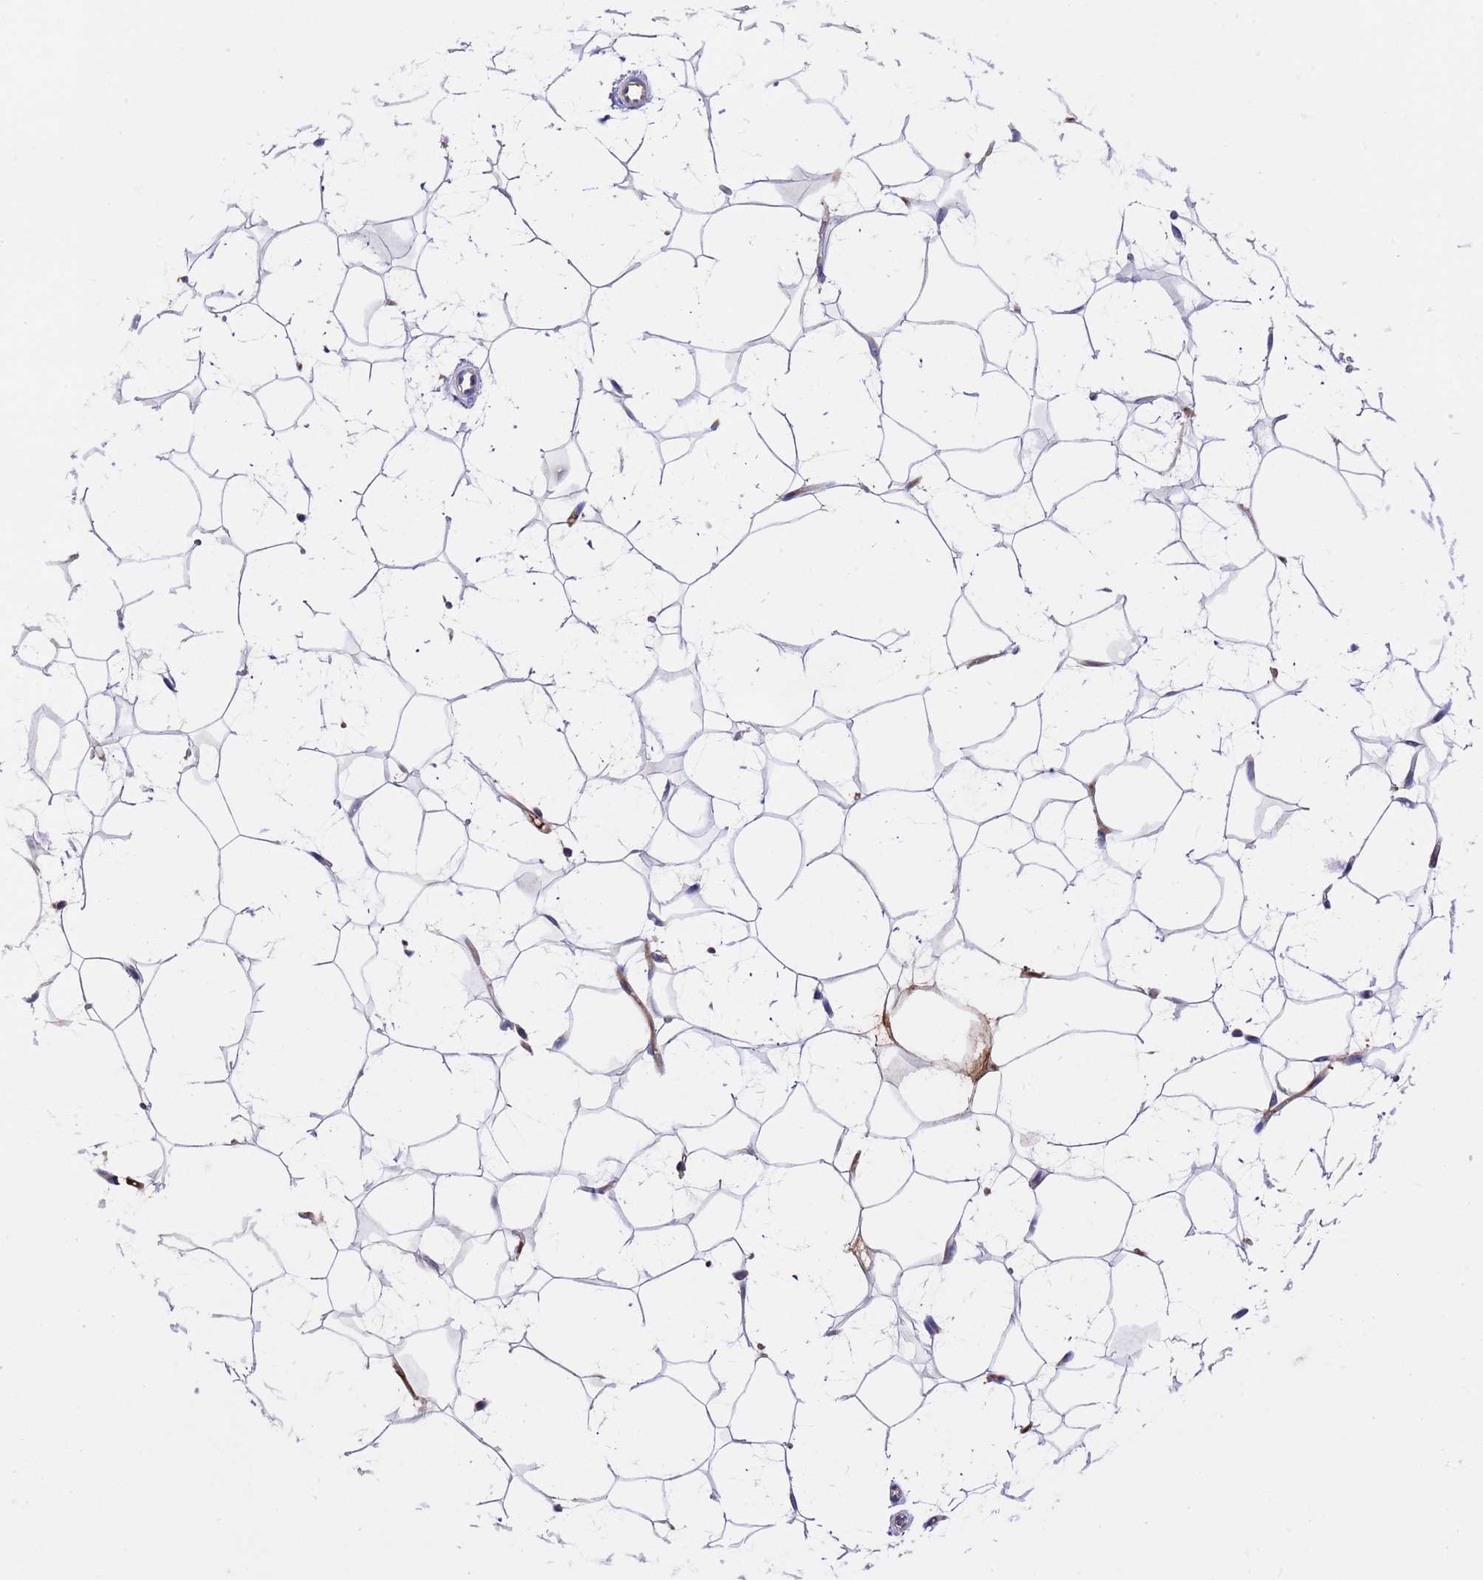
{"staining": {"intensity": "negative", "quantity": "none", "location": "none"}, "tissue": "adipose tissue", "cell_type": "Adipocytes", "image_type": "normal", "snomed": [{"axis": "morphology", "description": "Normal tissue, NOS"}, {"axis": "topography", "description": "Breast"}], "caption": "This is an IHC photomicrograph of benign adipose tissue. There is no expression in adipocytes.", "gene": "ELP6", "patient": {"sex": "female", "age": 26}}